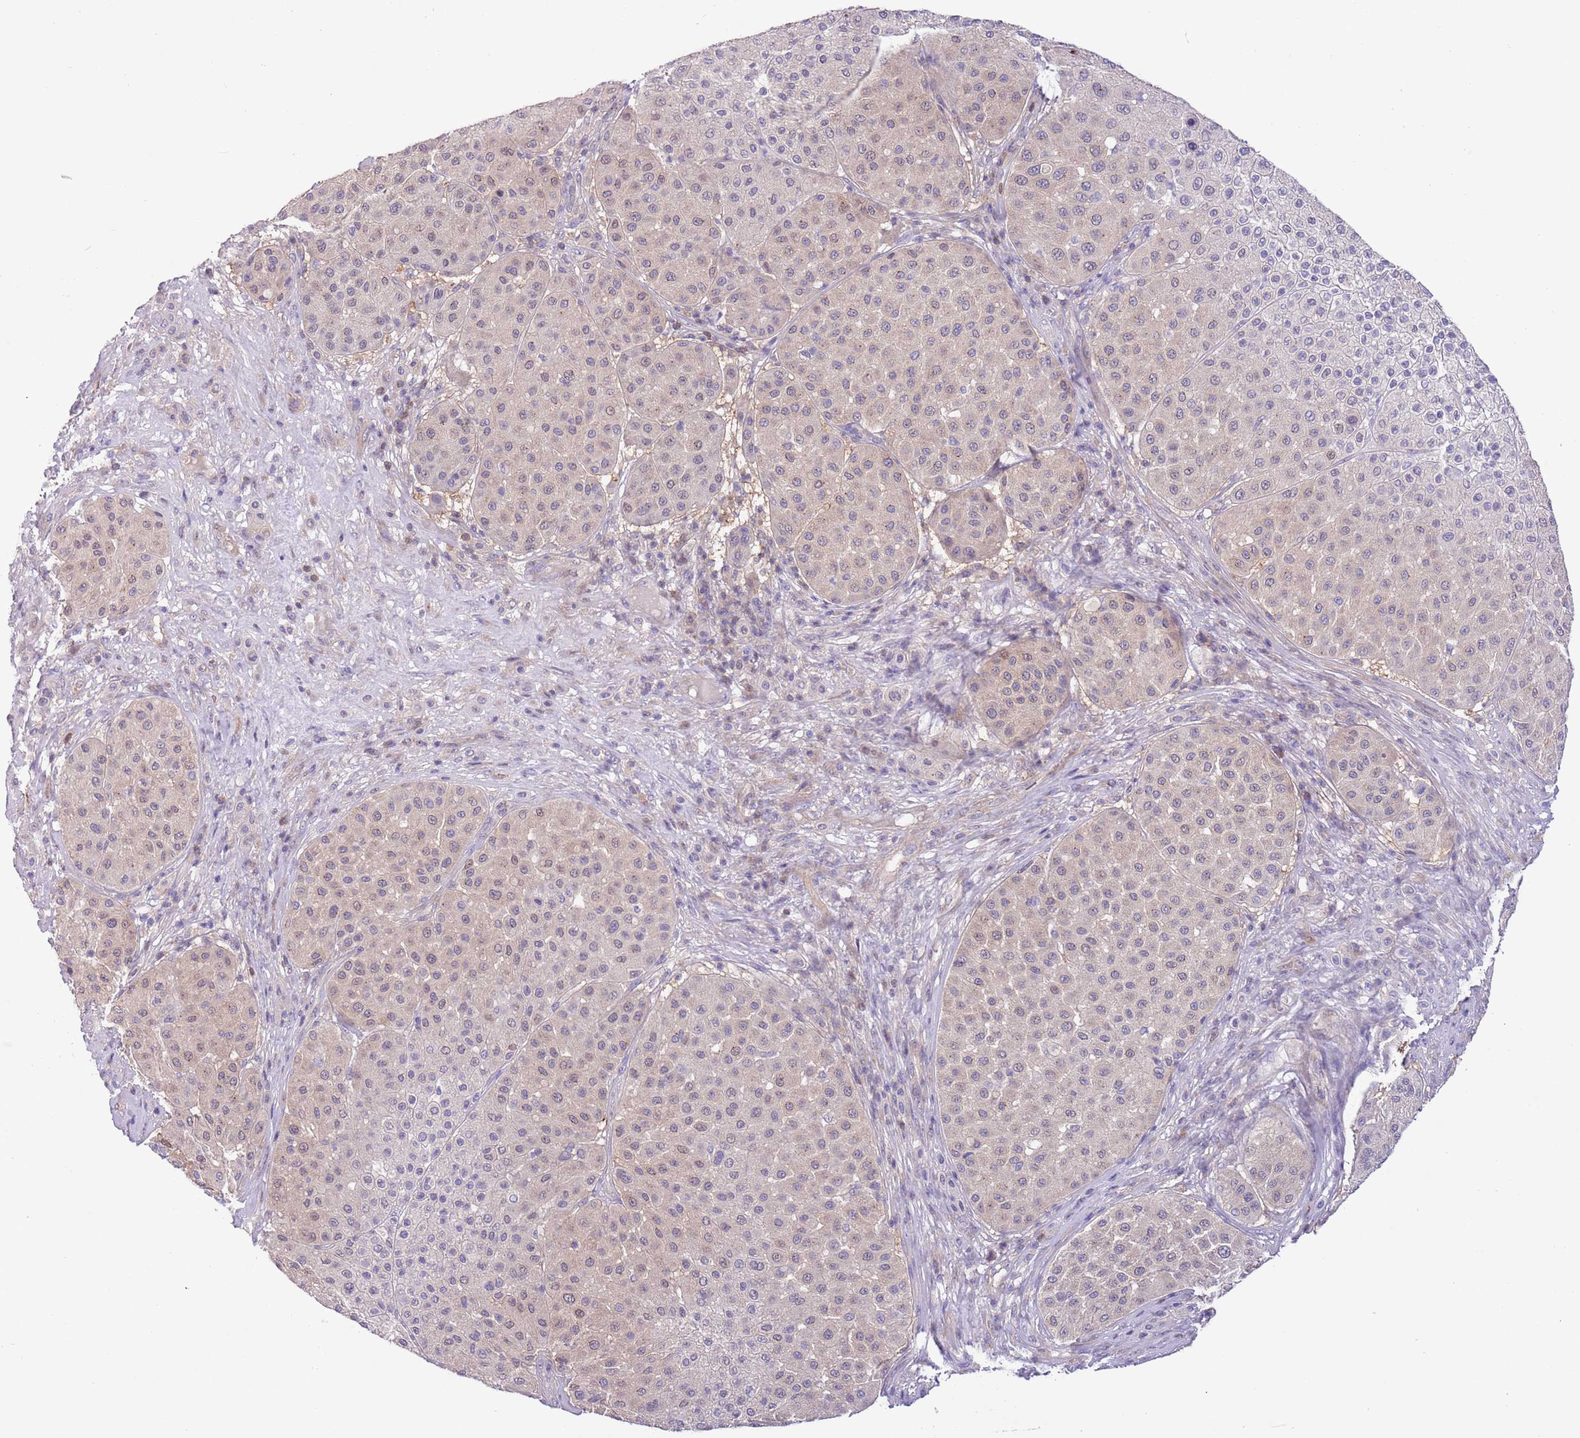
{"staining": {"intensity": "negative", "quantity": "none", "location": "none"}, "tissue": "melanoma", "cell_type": "Tumor cells", "image_type": "cancer", "snomed": [{"axis": "morphology", "description": "Malignant melanoma, Metastatic site"}, {"axis": "topography", "description": "Smooth muscle"}], "caption": "Tumor cells show no significant expression in malignant melanoma (metastatic site).", "gene": "PRR32", "patient": {"sex": "male", "age": 41}}